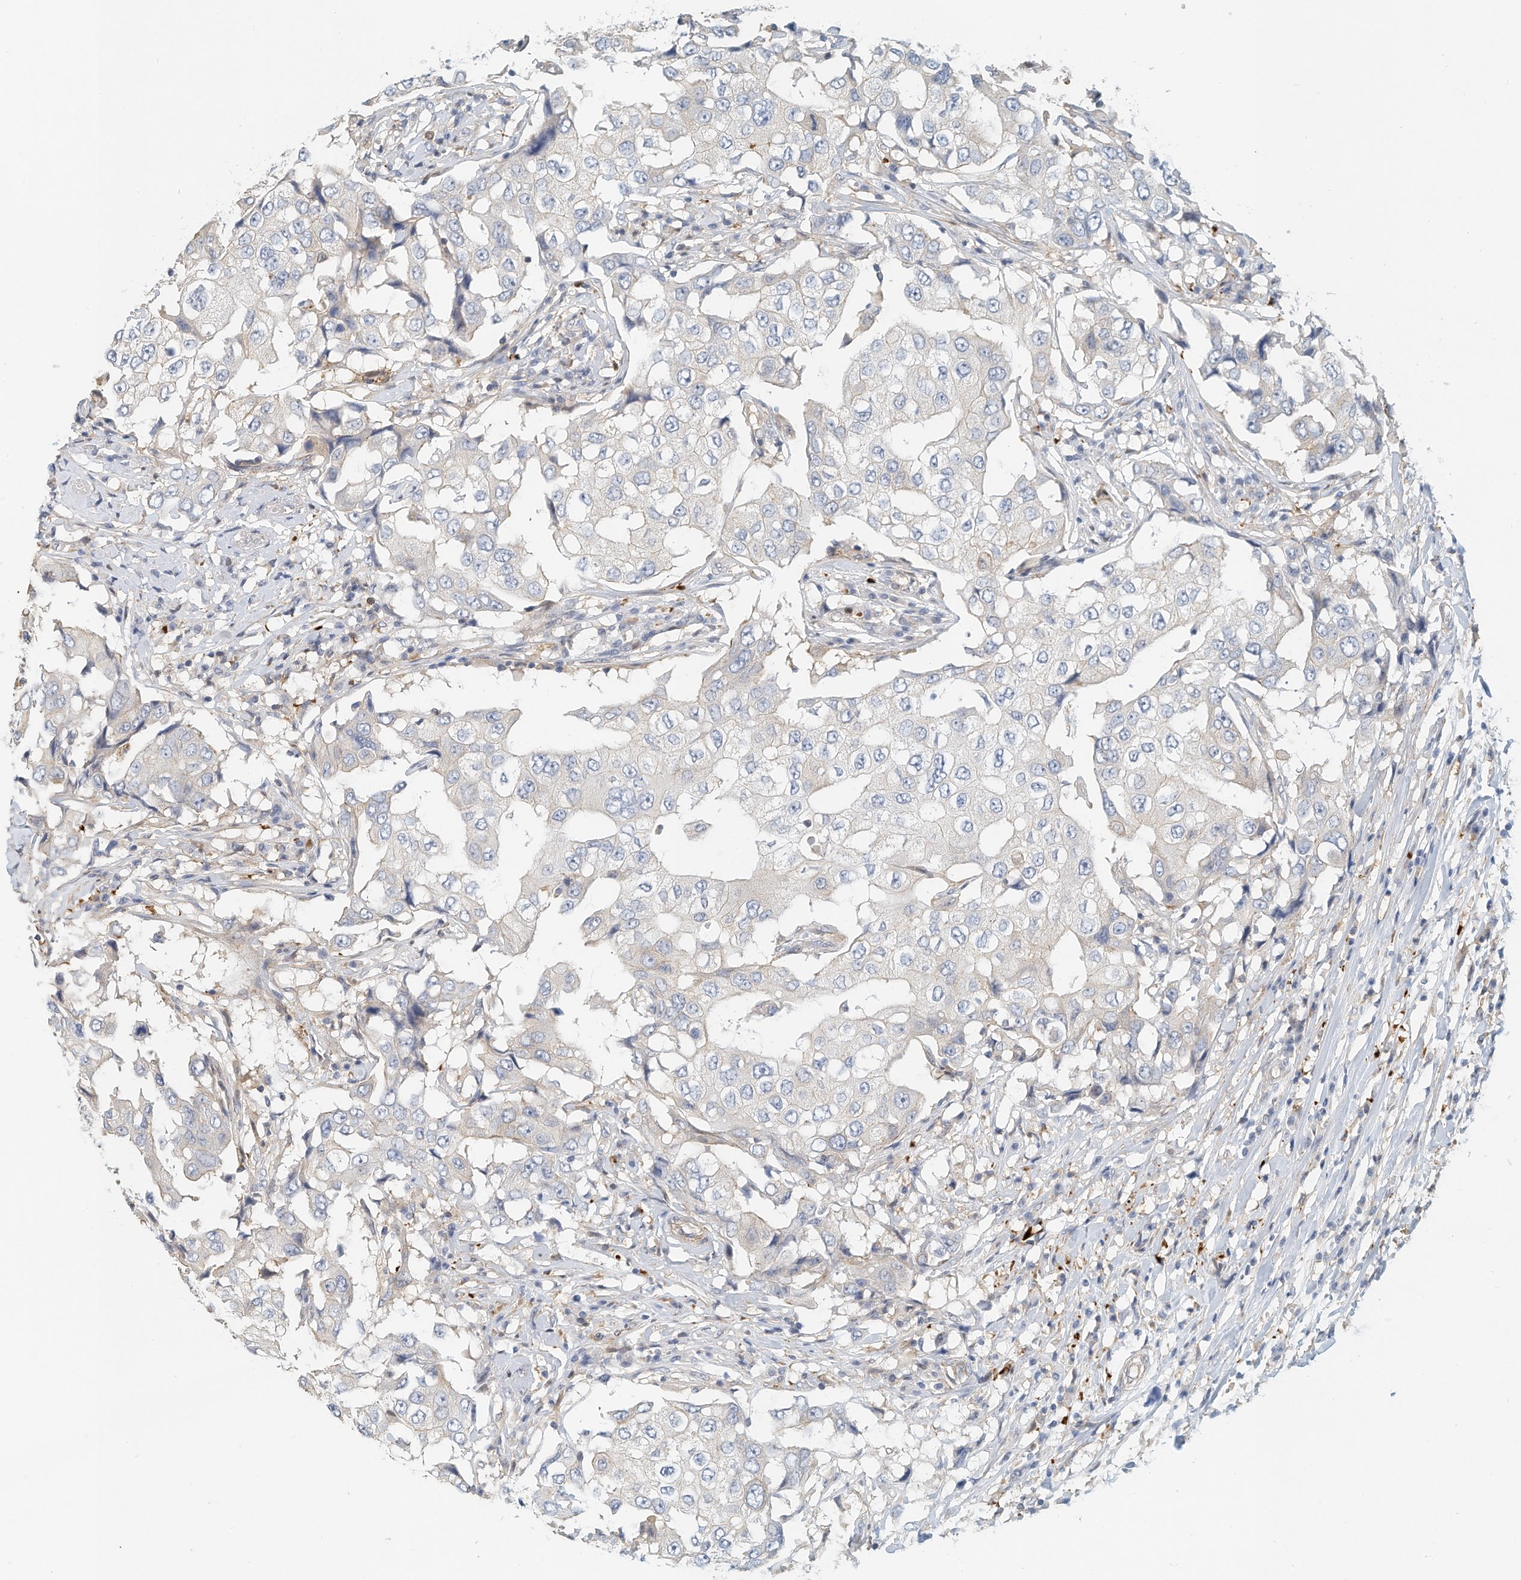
{"staining": {"intensity": "negative", "quantity": "none", "location": "none"}, "tissue": "breast cancer", "cell_type": "Tumor cells", "image_type": "cancer", "snomed": [{"axis": "morphology", "description": "Duct carcinoma"}, {"axis": "topography", "description": "Breast"}], "caption": "This is a micrograph of IHC staining of breast cancer (intraductal carcinoma), which shows no positivity in tumor cells. The staining is performed using DAB (3,3'-diaminobenzidine) brown chromogen with nuclei counter-stained in using hematoxylin.", "gene": "MICAL1", "patient": {"sex": "female", "age": 27}}